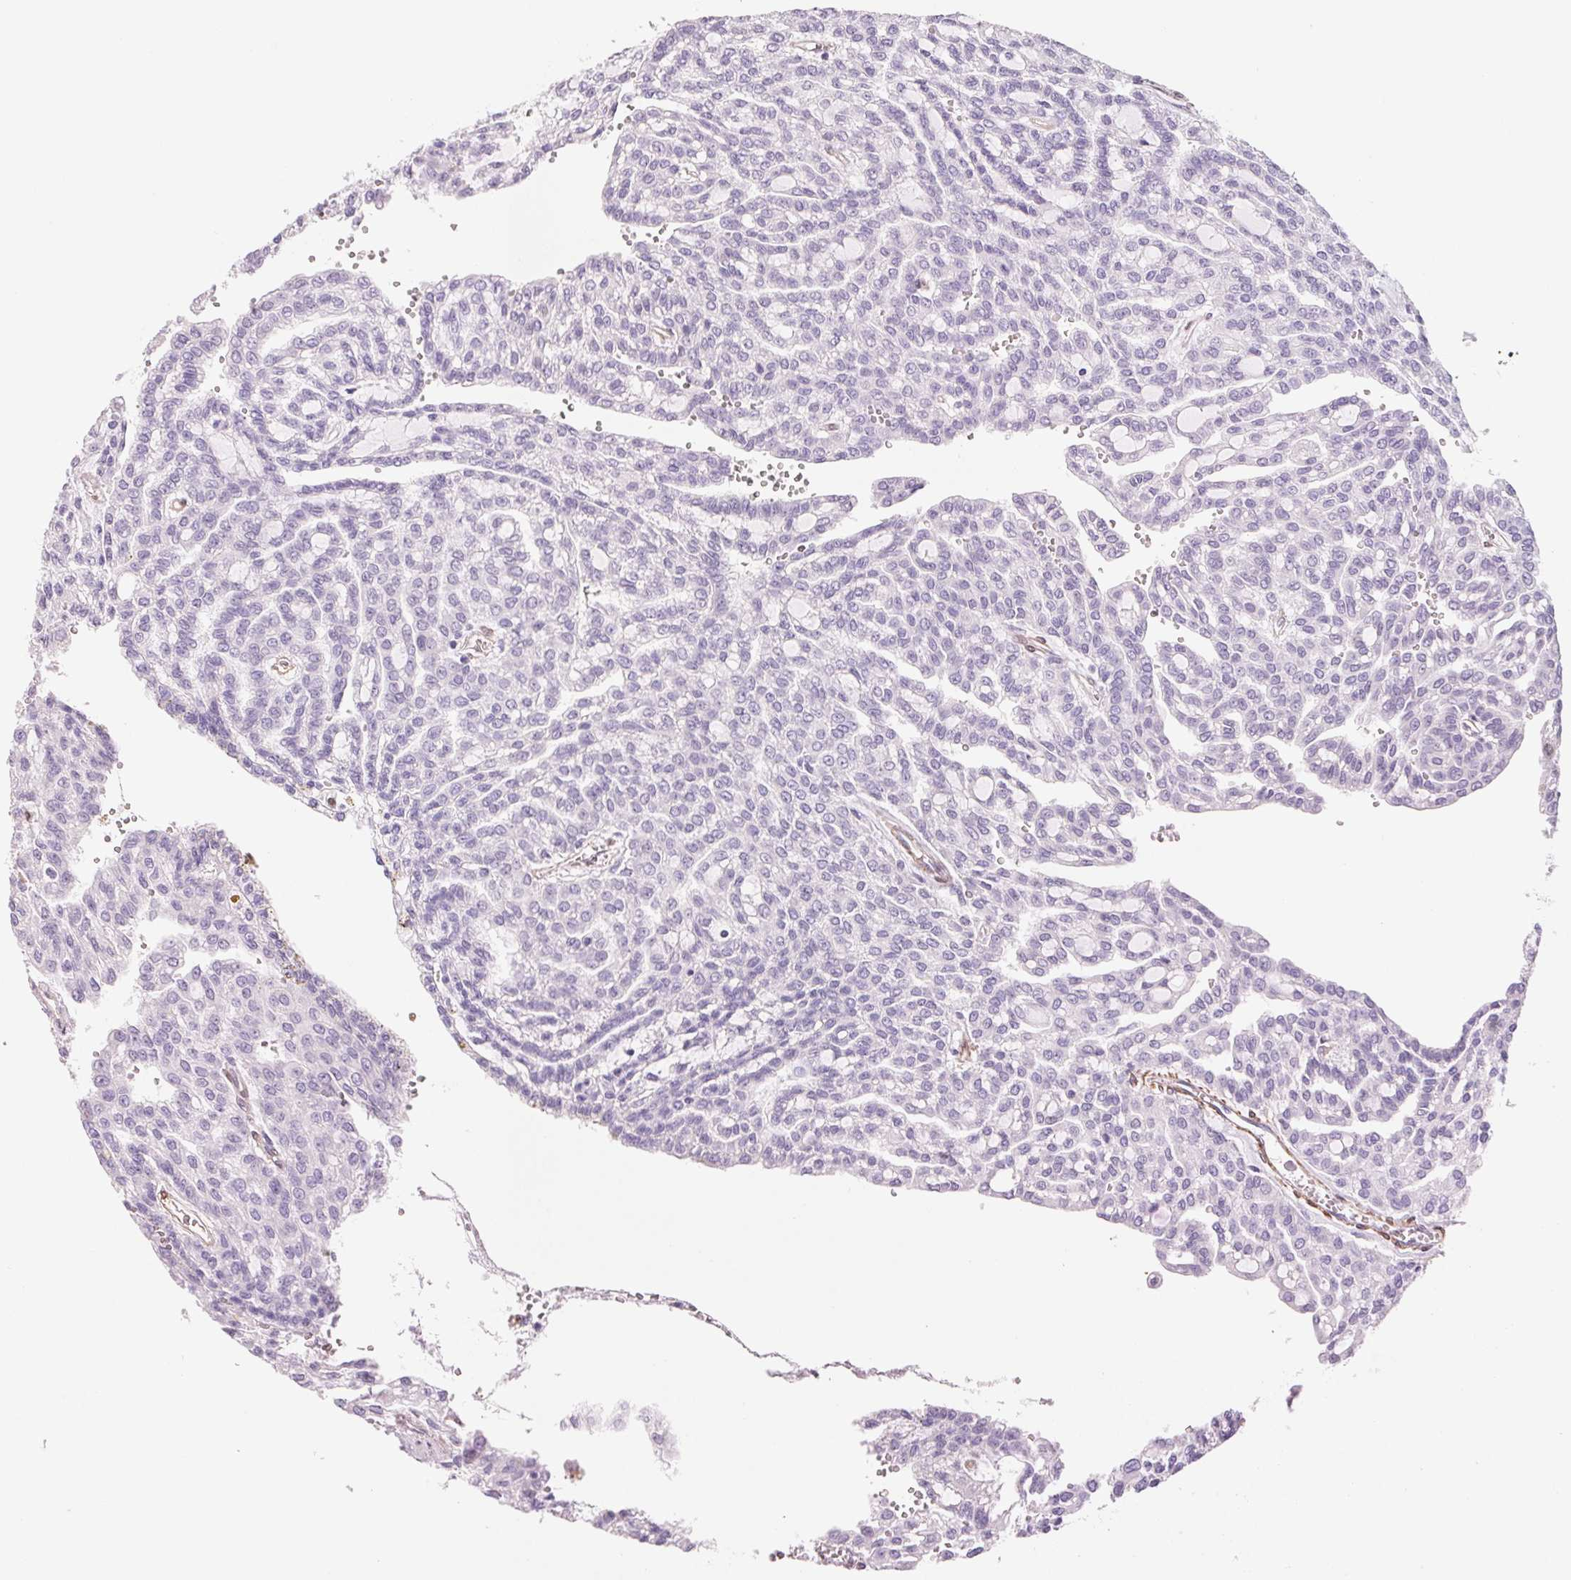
{"staining": {"intensity": "negative", "quantity": "none", "location": "none"}, "tissue": "renal cancer", "cell_type": "Tumor cells", "image_type": "cancer", "snomed": [{"axis": "morphology", "description": "Adenocarcinoma, NOS"}, {"axis": "topography", "description": "Kidney"}], "caption": "This is an IHC micrograph of human renal cancer. There is no expression in tumor cells.", "gene": "SMTN", "patient": {"sex": "male", "age": 63}}